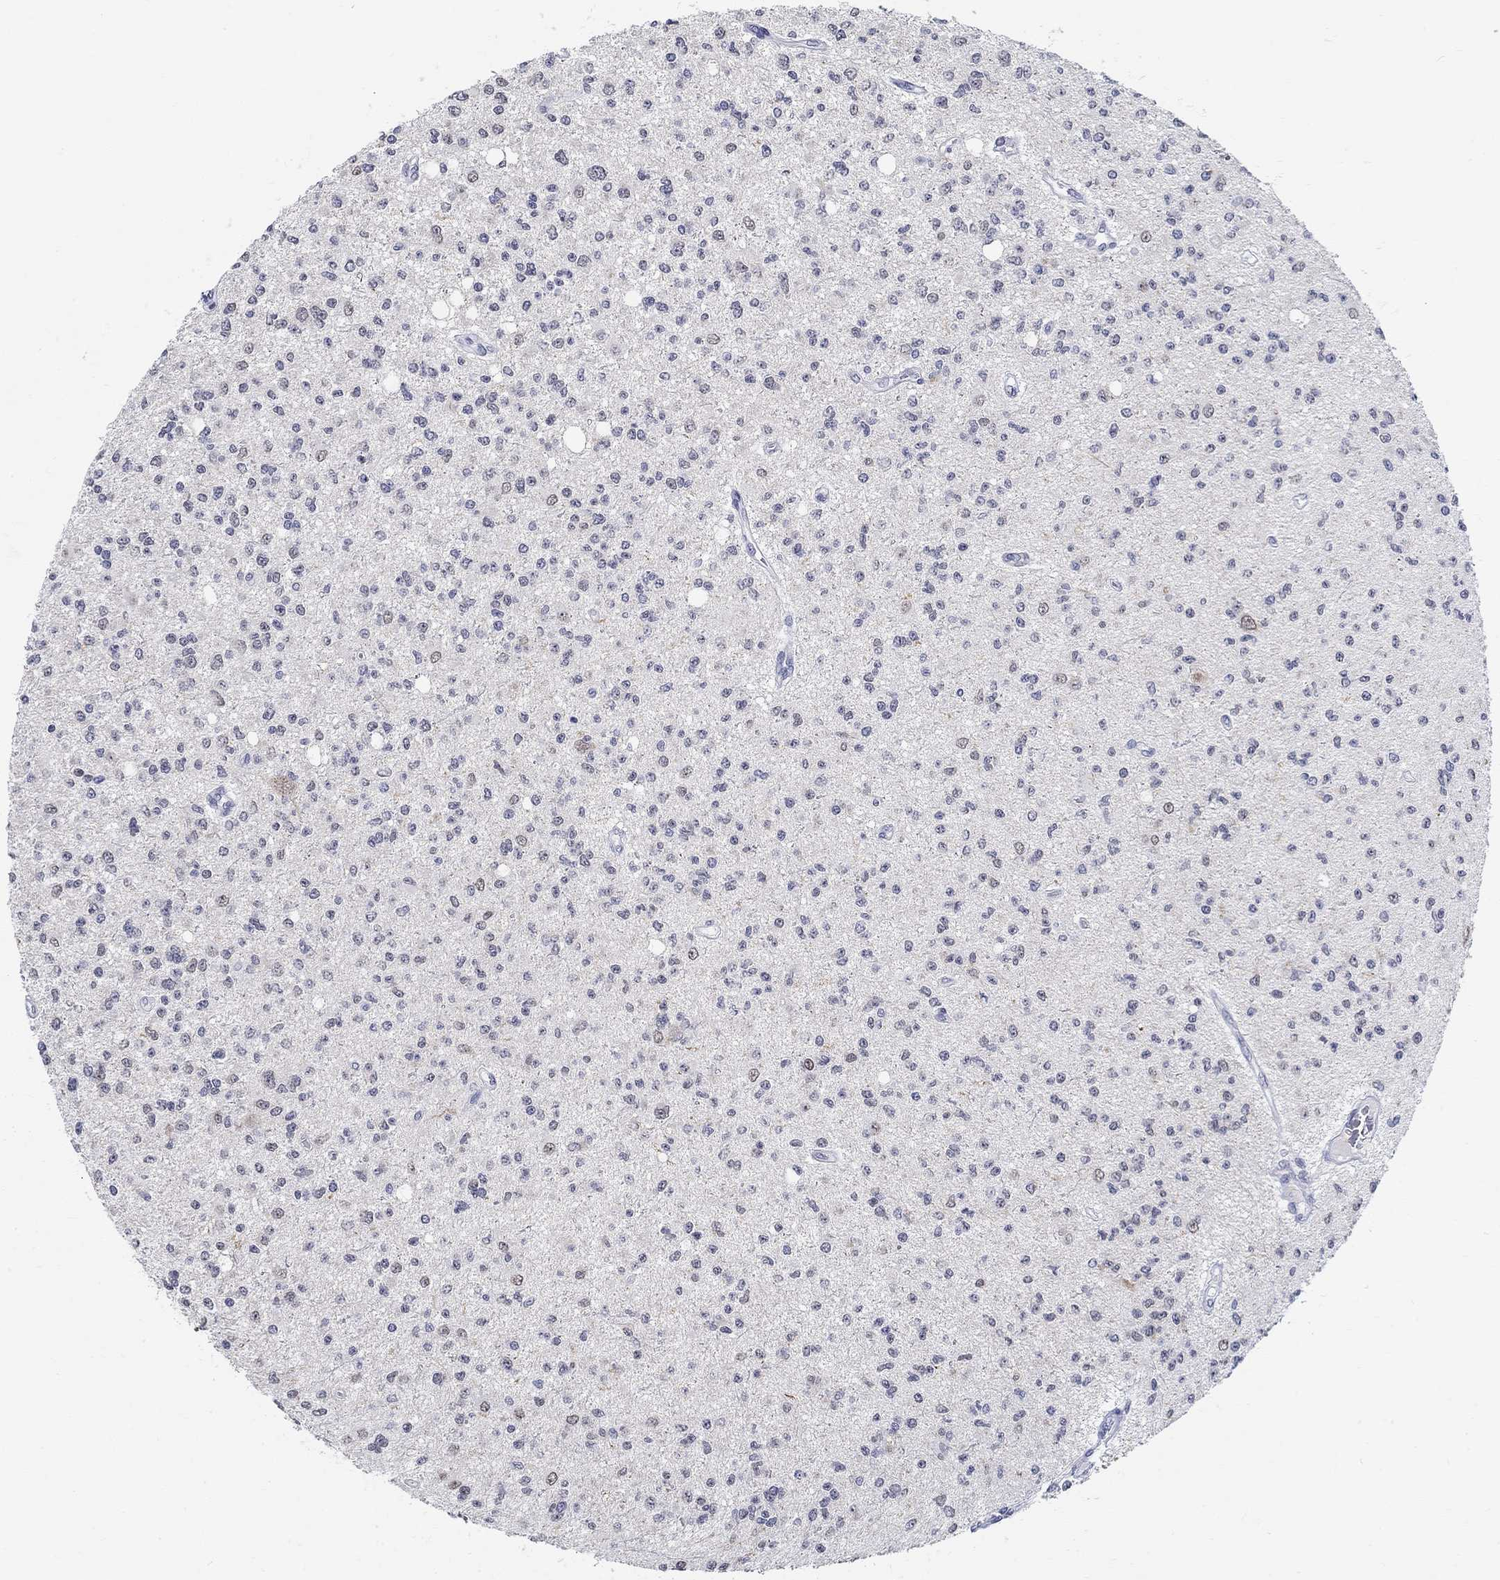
{"staining": {"intensity": "negative", "quantity": "none", "location": "none"}, "tissue": "glioma", "cell_type": "Tumor cells", "image_type": "cancer", "snomed": [{"axis": "morphology", "description": "Glioma, malignant, Low grade"}, {"axis": "topography", "description": "Brain"}], "caption": "Immunohistochemistry image of glioma stained for a protein (brown), which shows no staining in tumor cells. Brightfield microscopy of immunohistochemistry stained with DAB (brown) and hematoxylin (blue), captured at high magnification.", "gene": "ANKS1B", "patient": {"sex": "male", "age": 67}}